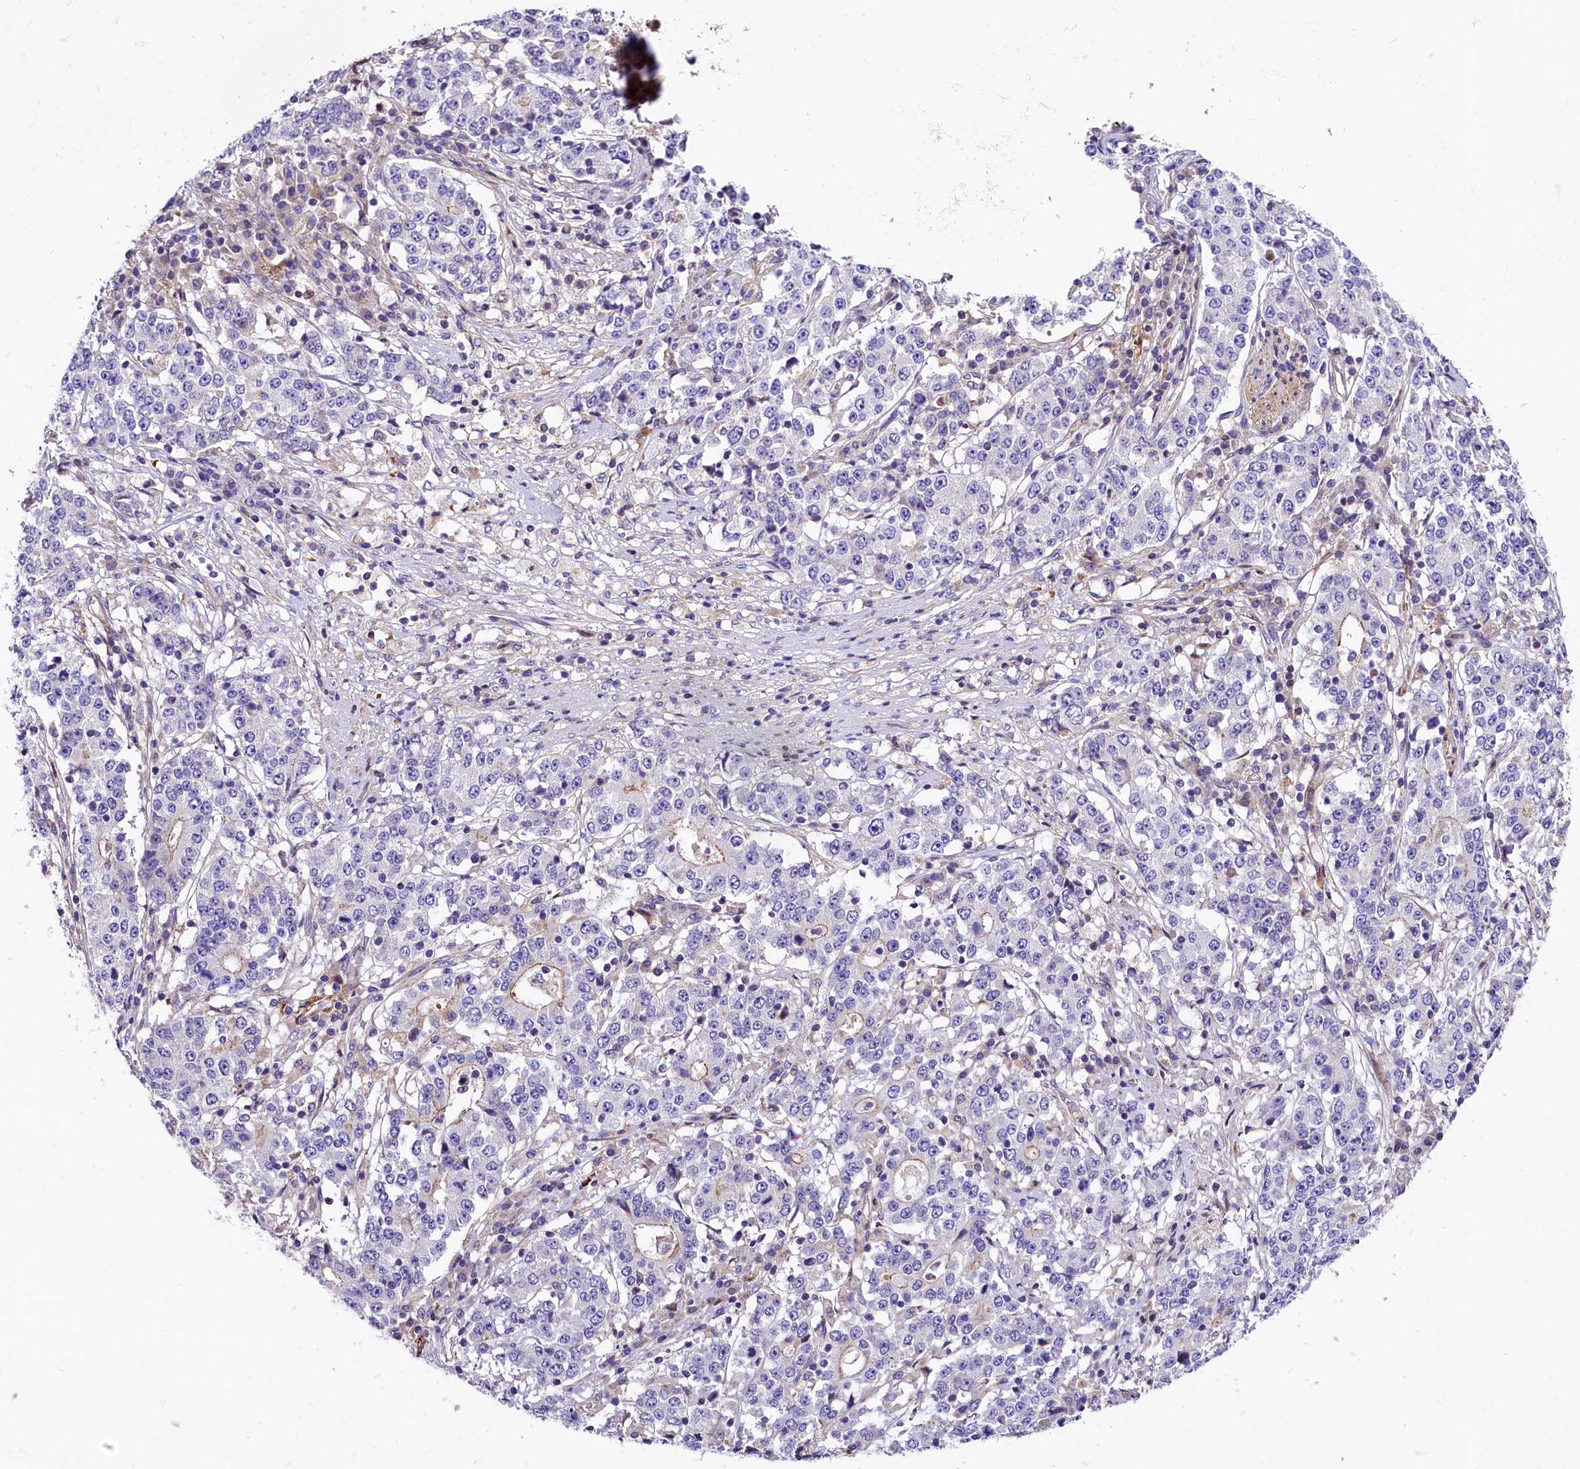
{"staining": {"intensity": "negative", "quantity": "none", "location": "none"}, "tissue": "stomach cancer", "cell_type": "Tumor cells", "image_type": "cancer", "snomed": [{"axis": "morphology", "description": "Adenocarcinoma, NOS"}, {"axis": "topography", "description": "Stomach"}], "caption": "The photomicrograph demonstrates no significant positivity in tumor cells of stomach adenocarcinoma.", "gene": "ARMC6", "patient": {"sex": "male", "age": 59}}